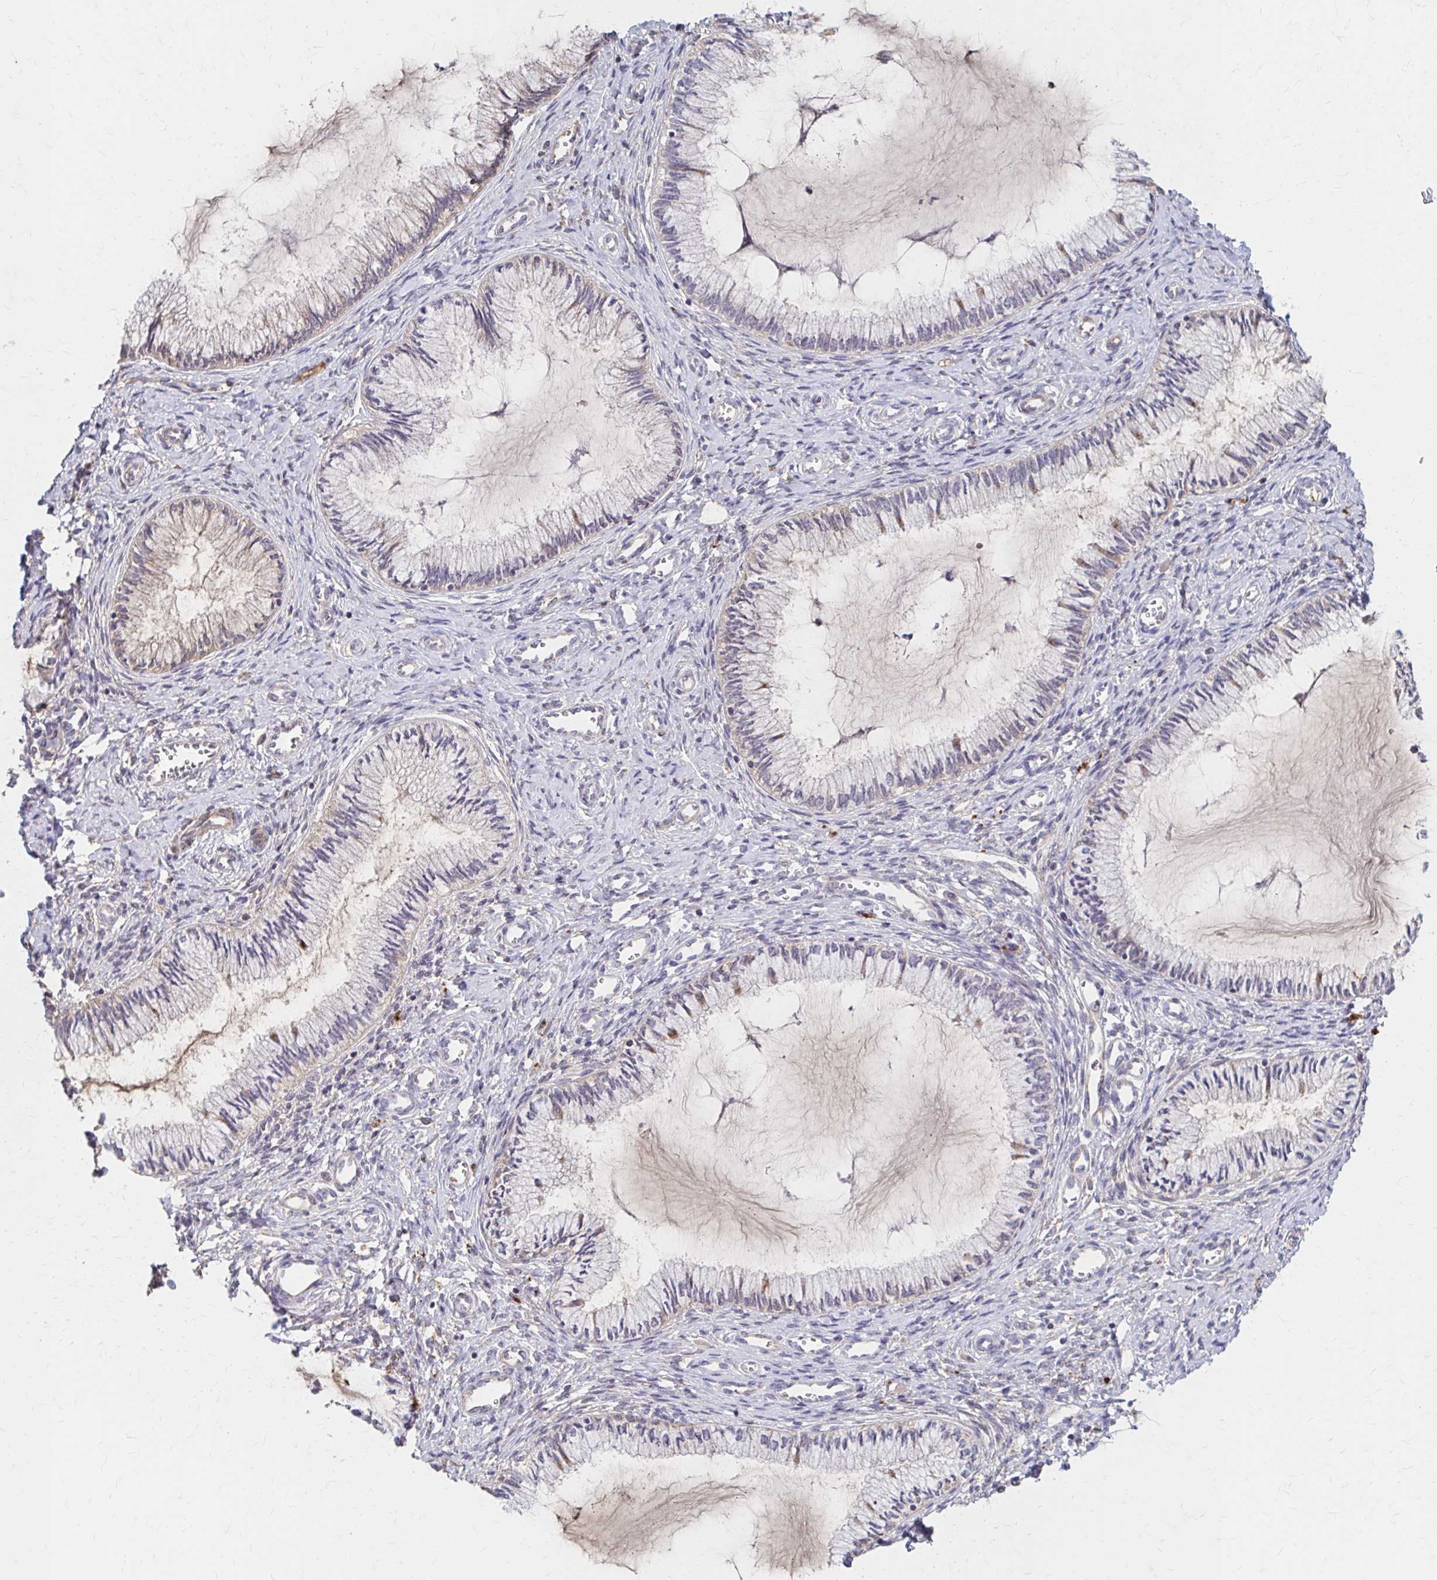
{"staining": {"intensity": "negative", "quantity": "none", "location": "none"}, "tissue": "cervix", "cell_type": "Glandular cells", "image_type": "normal", "snomed": [{"axis": "morphology", "description": "Normal tissue, NOS"}, {"axis": "topography", "description": "Cervix"}], "caption": "Immunohistochemistry photomicrograph of benign human cervix stained for a protein (brown), which reveals no positivity in glandular cells.", "gene": "HMGCS2", "patient": {"sex": "female", "age": 24}}